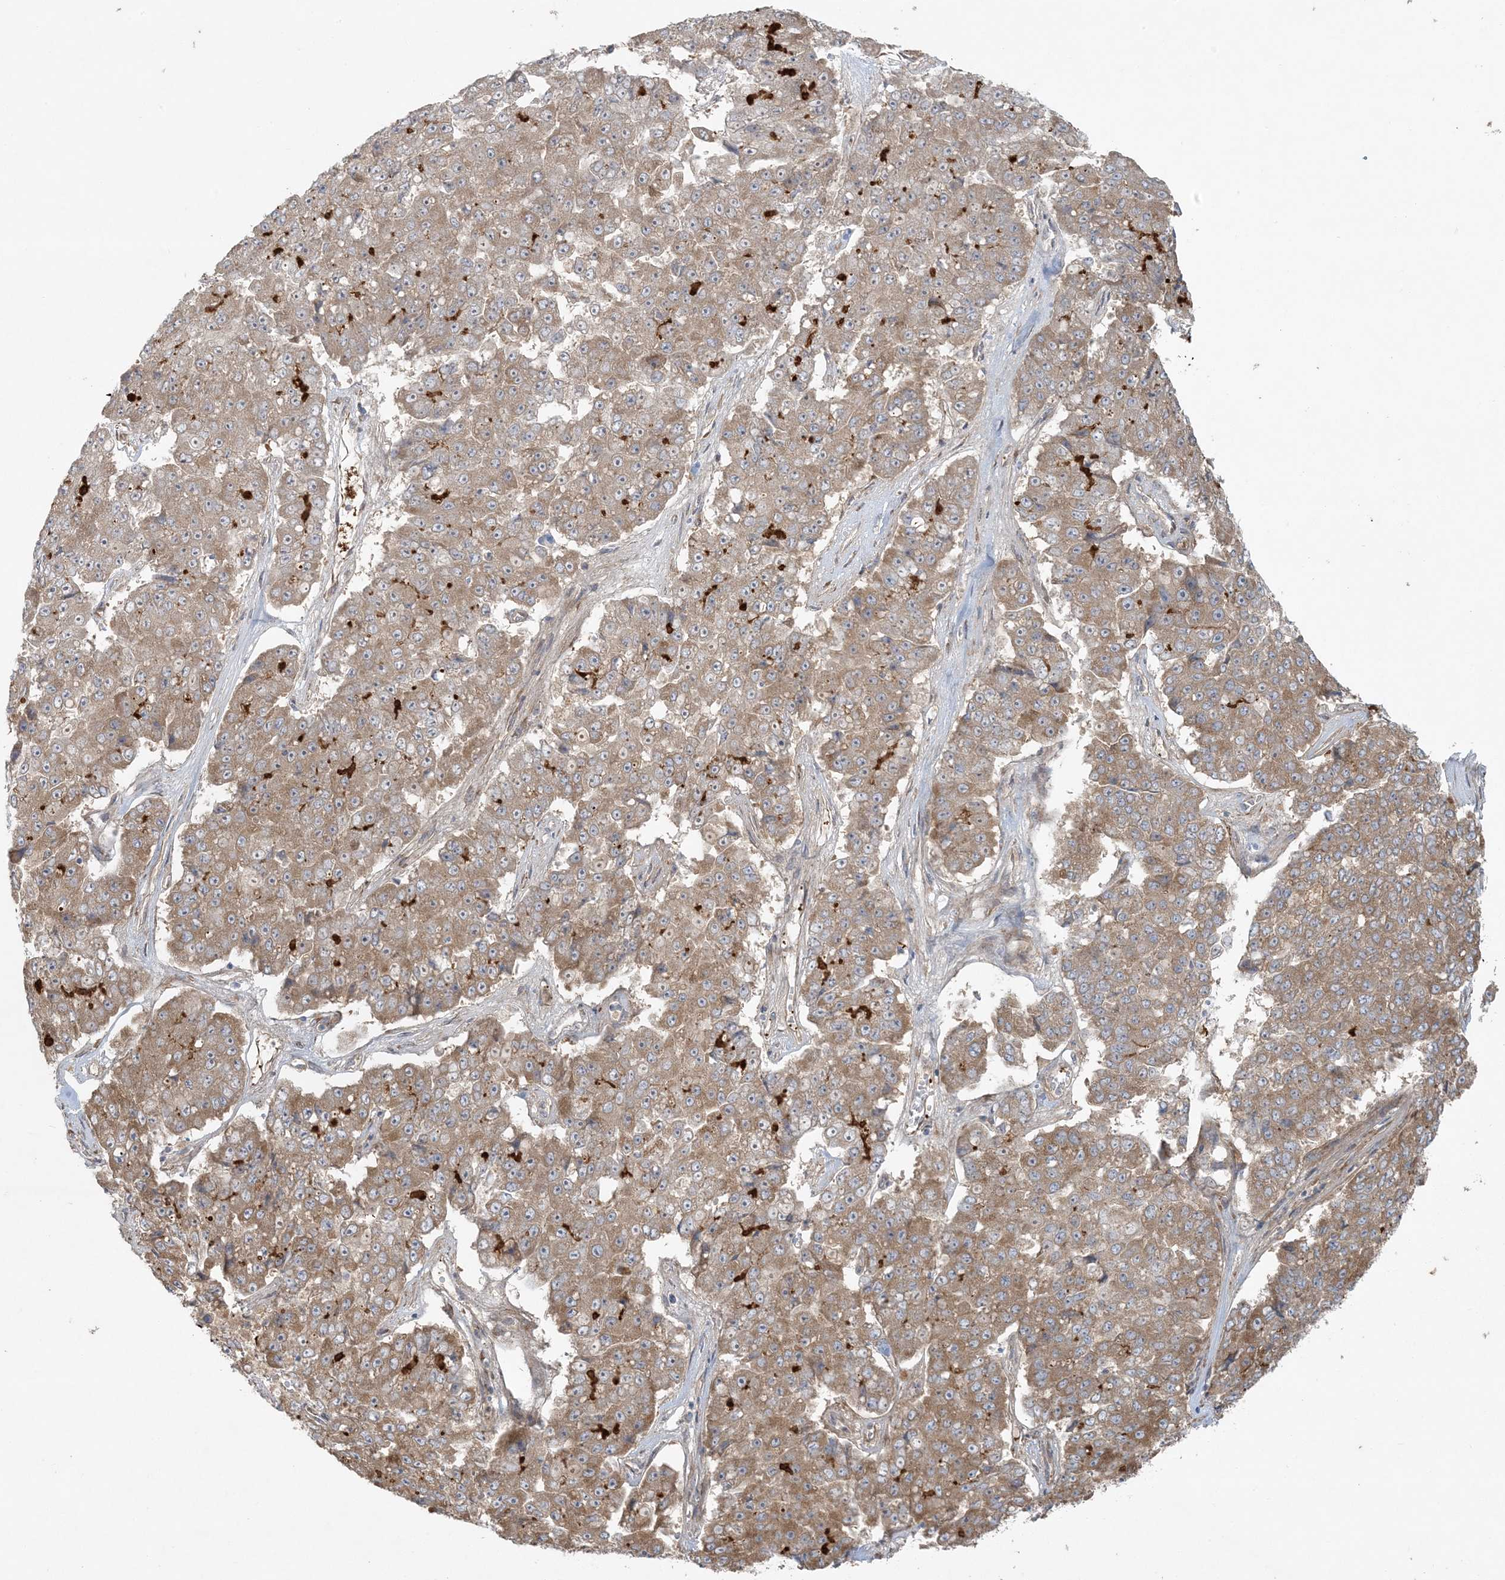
{"staining": {"intensity": "moderate", "quantity": "25%-75%", "location": "cytoplasmic/membranous"}, "tissue": "pancreatic cancer", "cell_type": "Tumor cells", "image_type": "cancer", "snomed": [{"axis": "morphology", "description": "Adenocarcinoma, NOS"}, {"axis": "topography", "description": "Pancreas"}], "caption": "Protein expression analysis of human pancreatic adenocarcinoma reveals moderate cytoplasmic/membranous staining in about 25%-75% of tumor cells. (DAB IHC, brown staining for protein, blue staining for nuclei).", "gene": "ZNF263", "patient": {"sex": "male", "age": 50}}